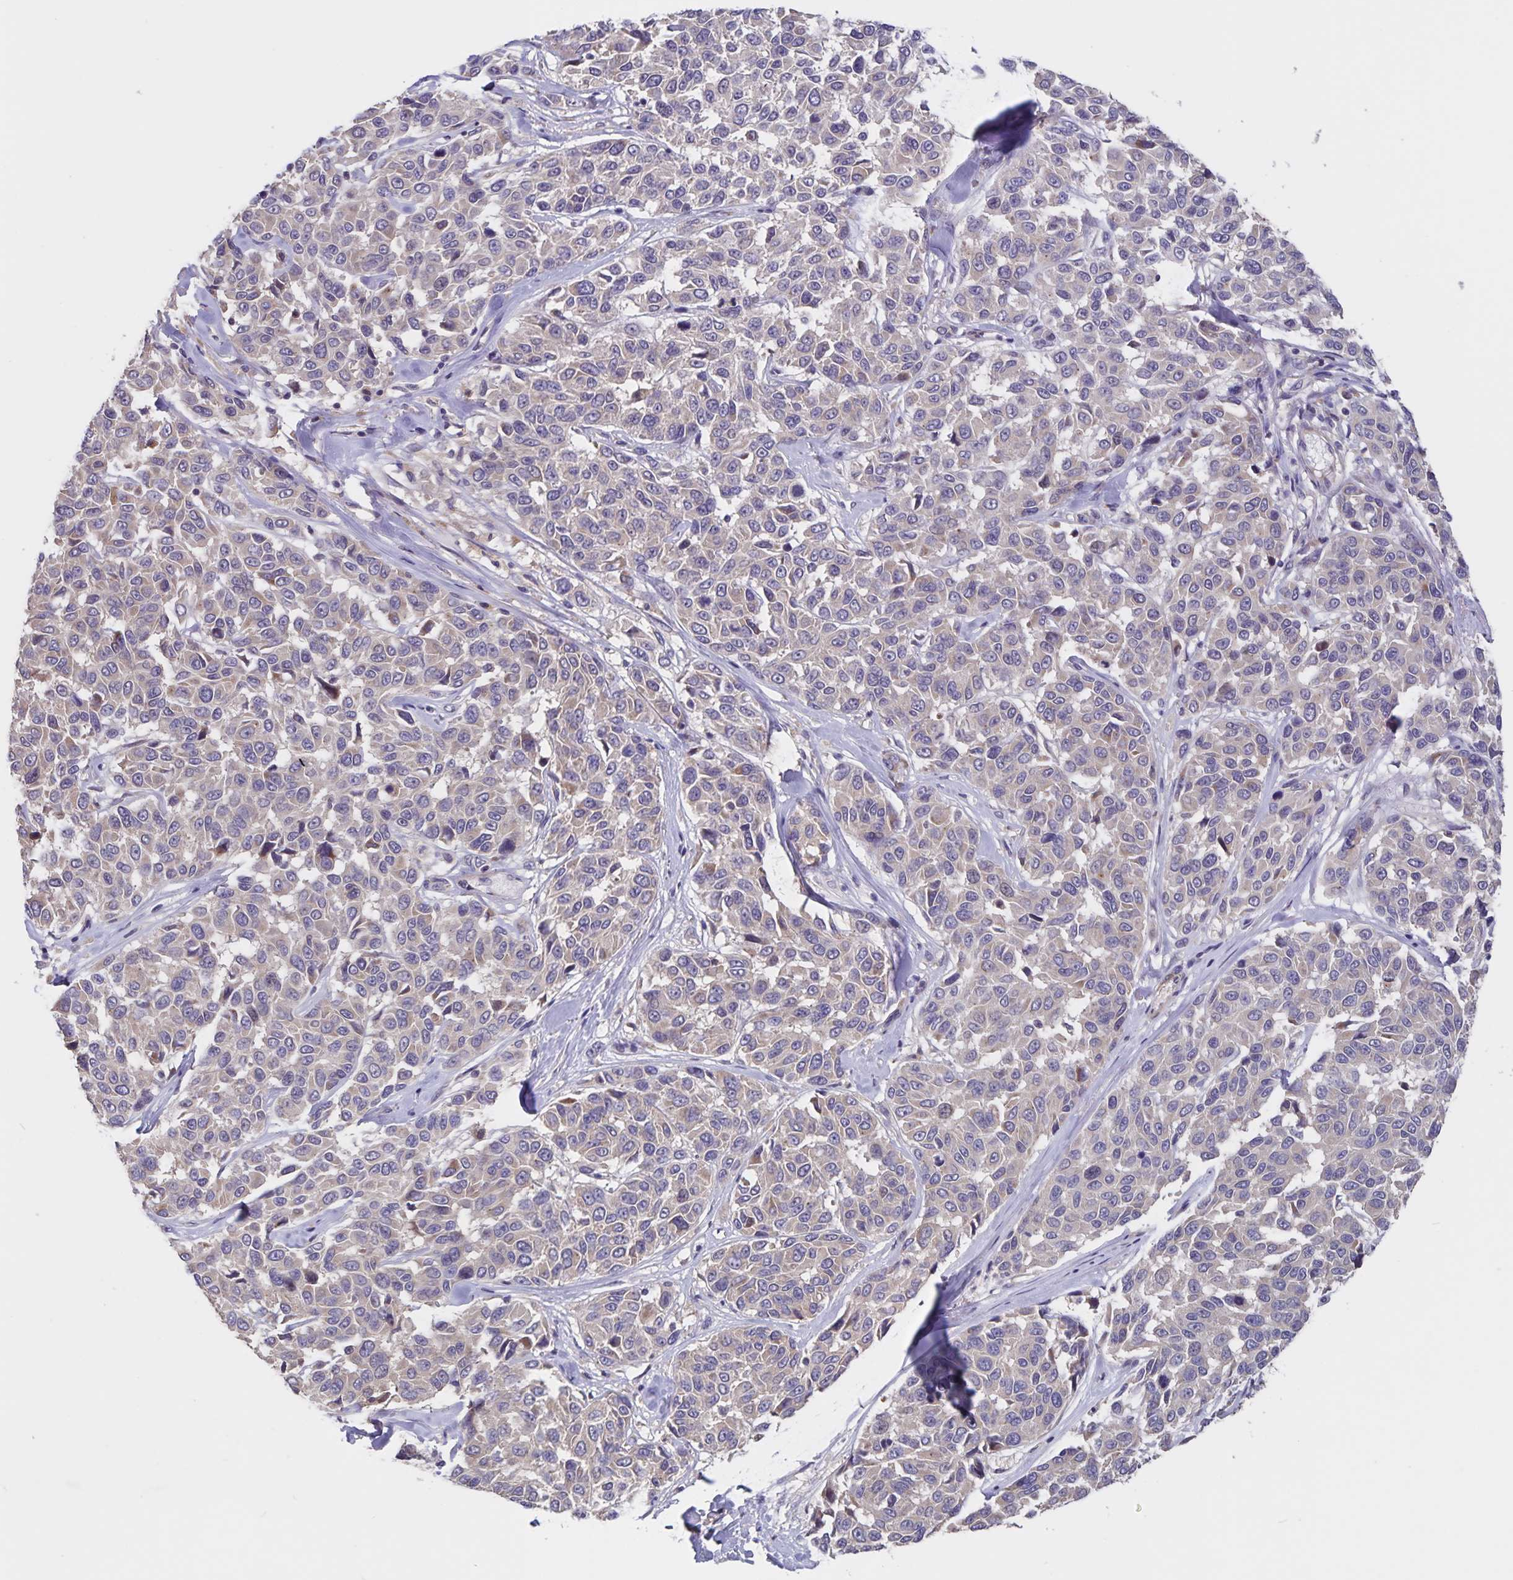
{"staining": {"intensity": "negative", "quantity": "none", "location": "none"}, "tissue": "melanoma", "cell_type": "Tumor cells", "image_type": "cancer", "snomed": [{"axis": "morphology", "description": "Malignant melanoma, NOS"}, {"axis": "topography", "description": "Skin"}], "caption": "Tumor cells are negative for protein expression in human malignant melanoma.", "gene": "FBXL16", "patient": {"sex": "female", "age": 66}}